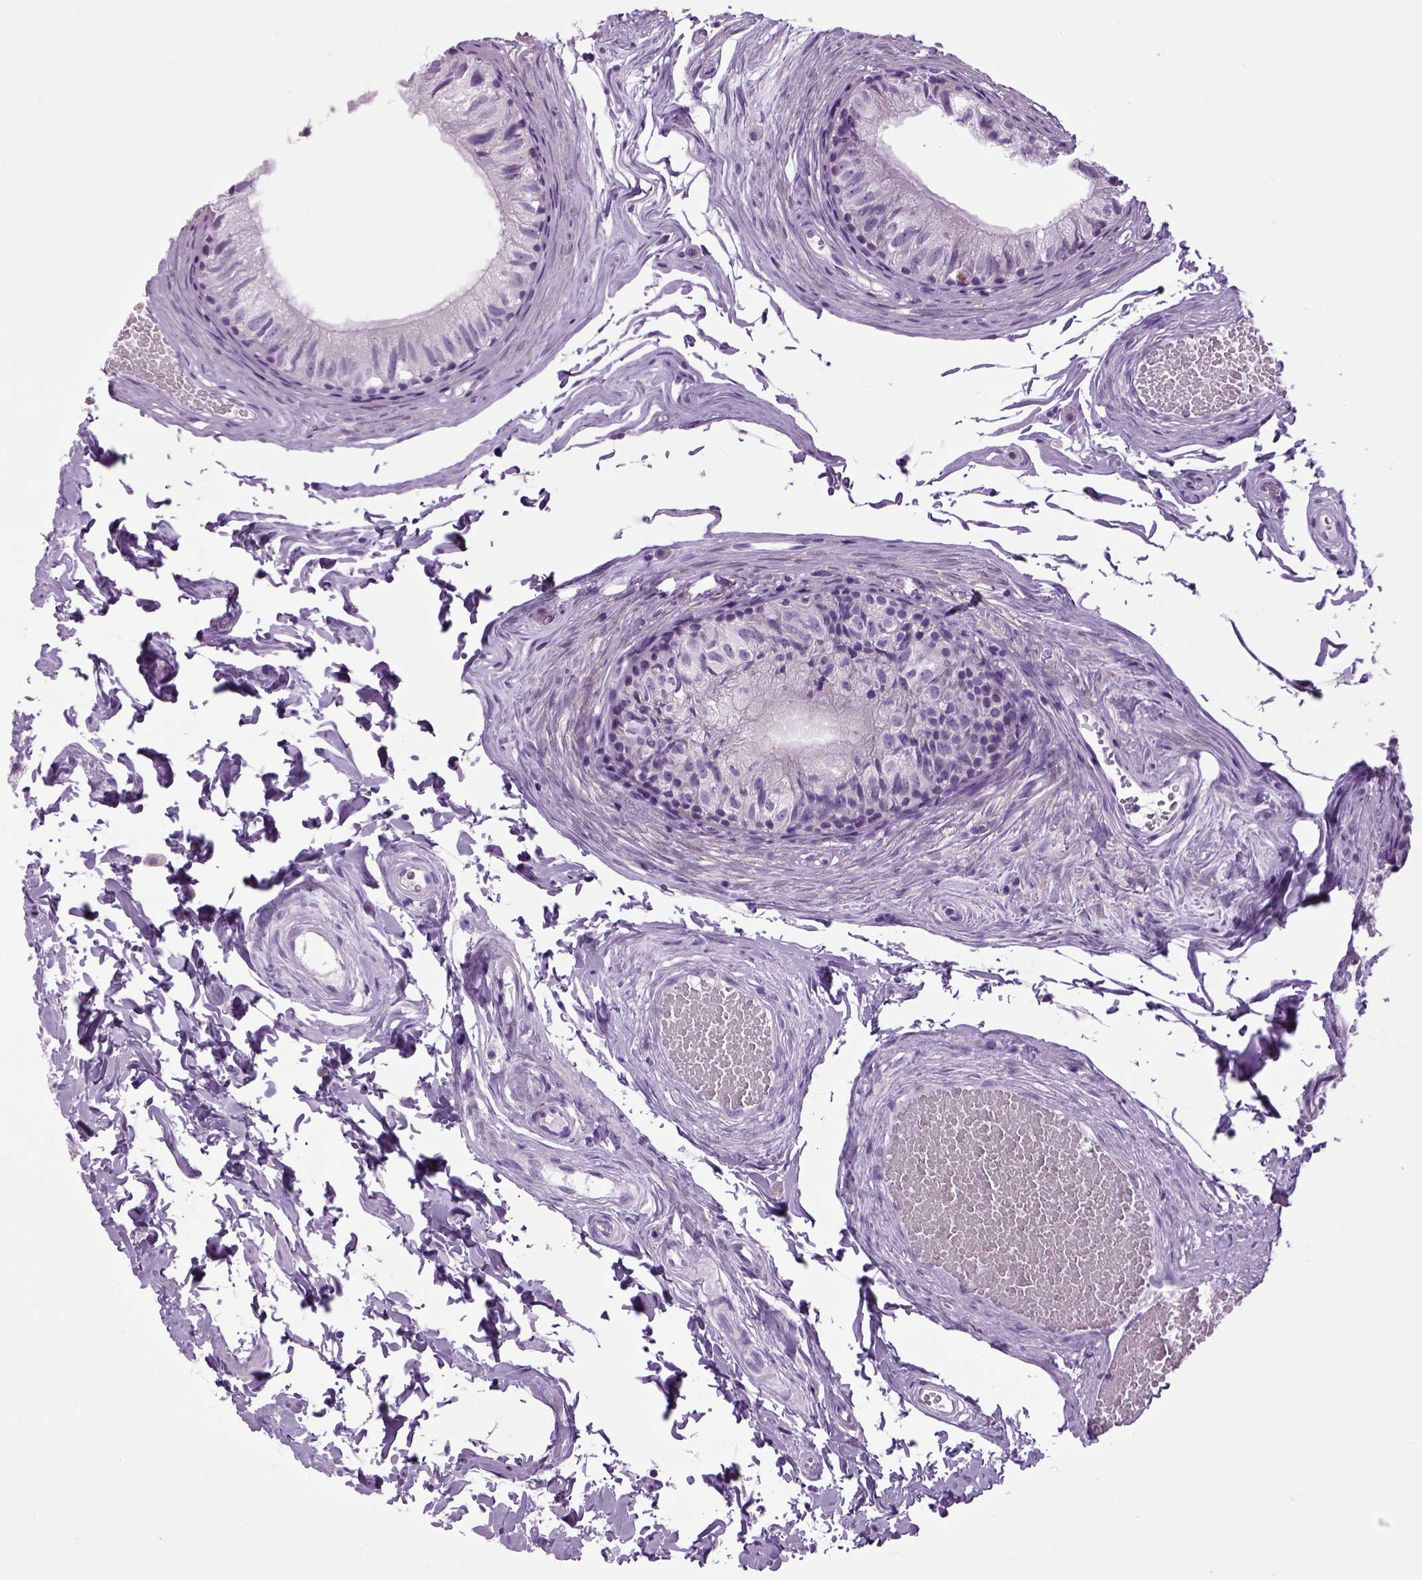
{"staining": {"intensity": "negative", "quantity": "none", "location": "none"}, "tissue": "epididymis", "cell_type": "Glandular cells", "image_type": "normal", "snomed": [{"axis": "morphology", "description": "Normal tissue, NOS"}, {"axis": "topography", "description": "Epididymis"}], "caption": "The histopathology image displays no staining of glandular cells in unremarkable epididymis.", "gene": "HMCN2", "patient": {"sex": "male", "age": 45}}